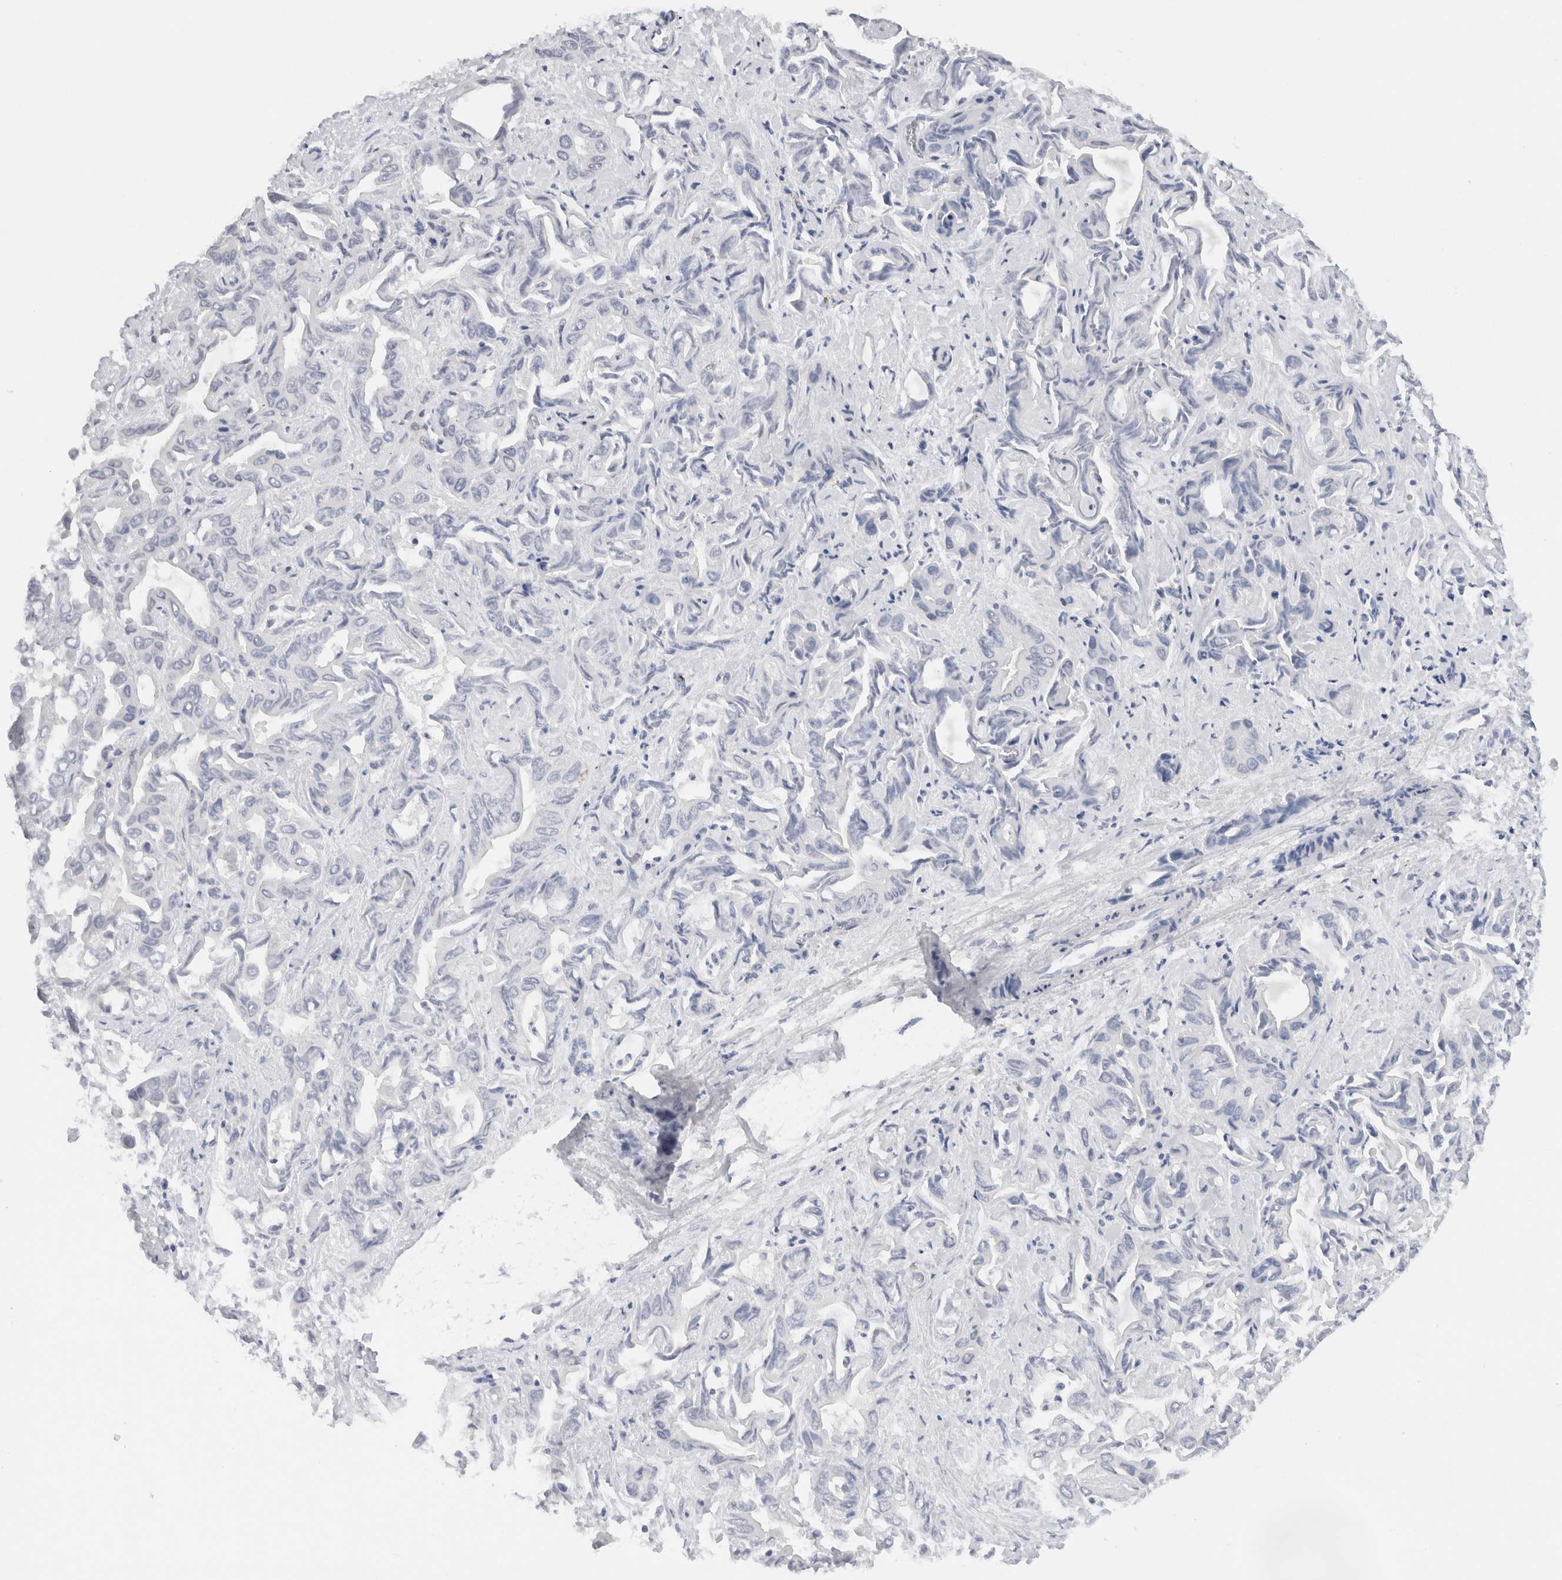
{"staining": {"intensity": "negative", "quantity": "none", "location": "none"}, "tissue": "liver cancer", "cell_type": "Tumor cells", "image_type": "cancer", "snomed": [{"axis": "morphology", "description": "Cholangiocarcinoma"}, {"axis": "topography", "description": "Liver"}], "caption": "The image reveals no significant expression in tumor cells of liver cancer. (DAB (3,3'-diaminobenzidine) immunohistochemistry, high magnification).", "gene": "LAMP3", "patient": {"sex": "female", "age": 52}}